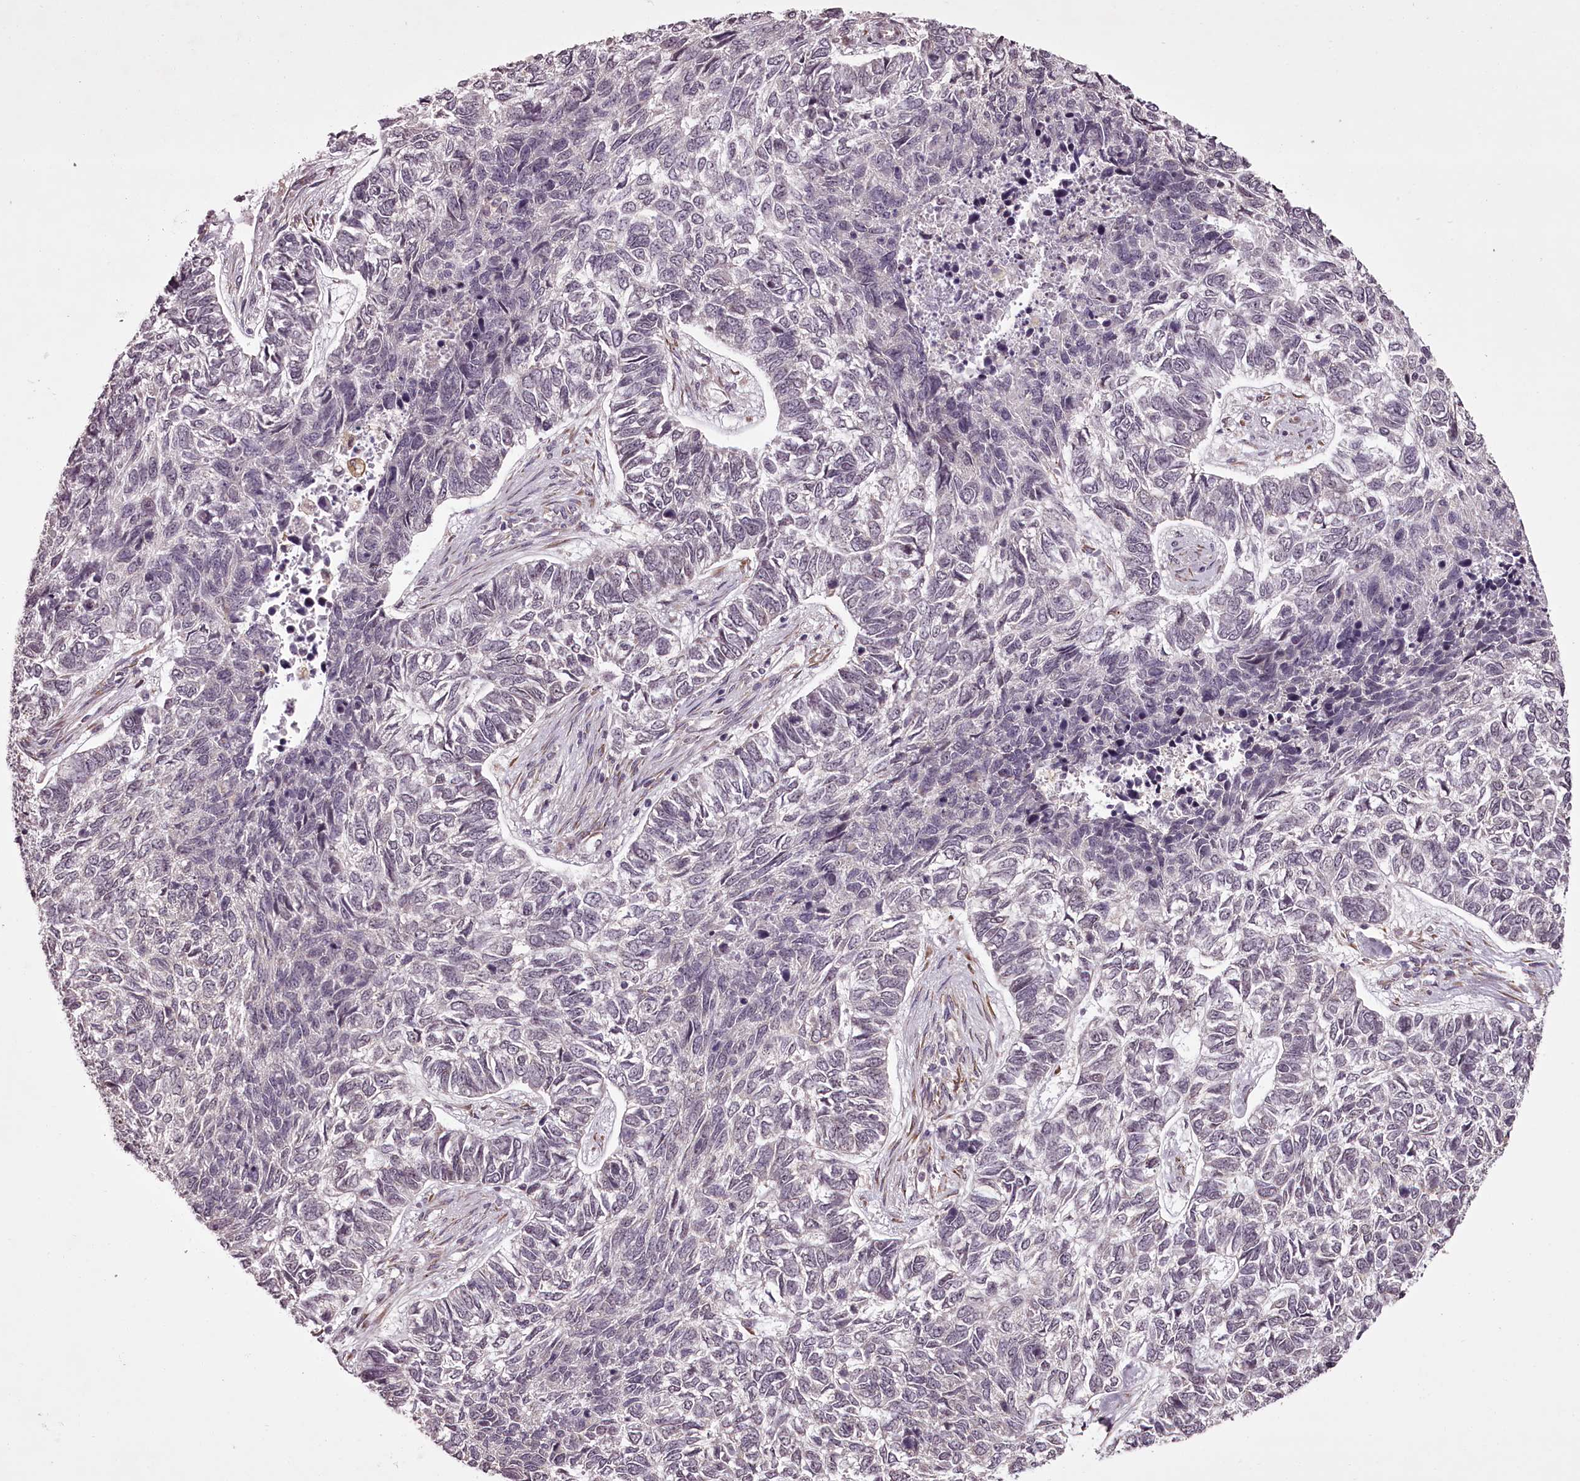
{"staining": {"intensity": "negative", "quantity": "none", "location": "none"}, "tissue": "skin cancer", "cell_type": "Tumor cells", "image_type": "cancer", "snomed": [{"axis": "morphology", "description": "Basal cell carcinoma"}, {"axis": "topography", "description": "Skin"}], "caption": "This is a histopathology image of immunohistochemistry staining of skin cancer (basal cell carcinoma), which shows no staining in tumor cells.", "gene": "CCDC92", "patient": {"sex": "female", "age": 65}}